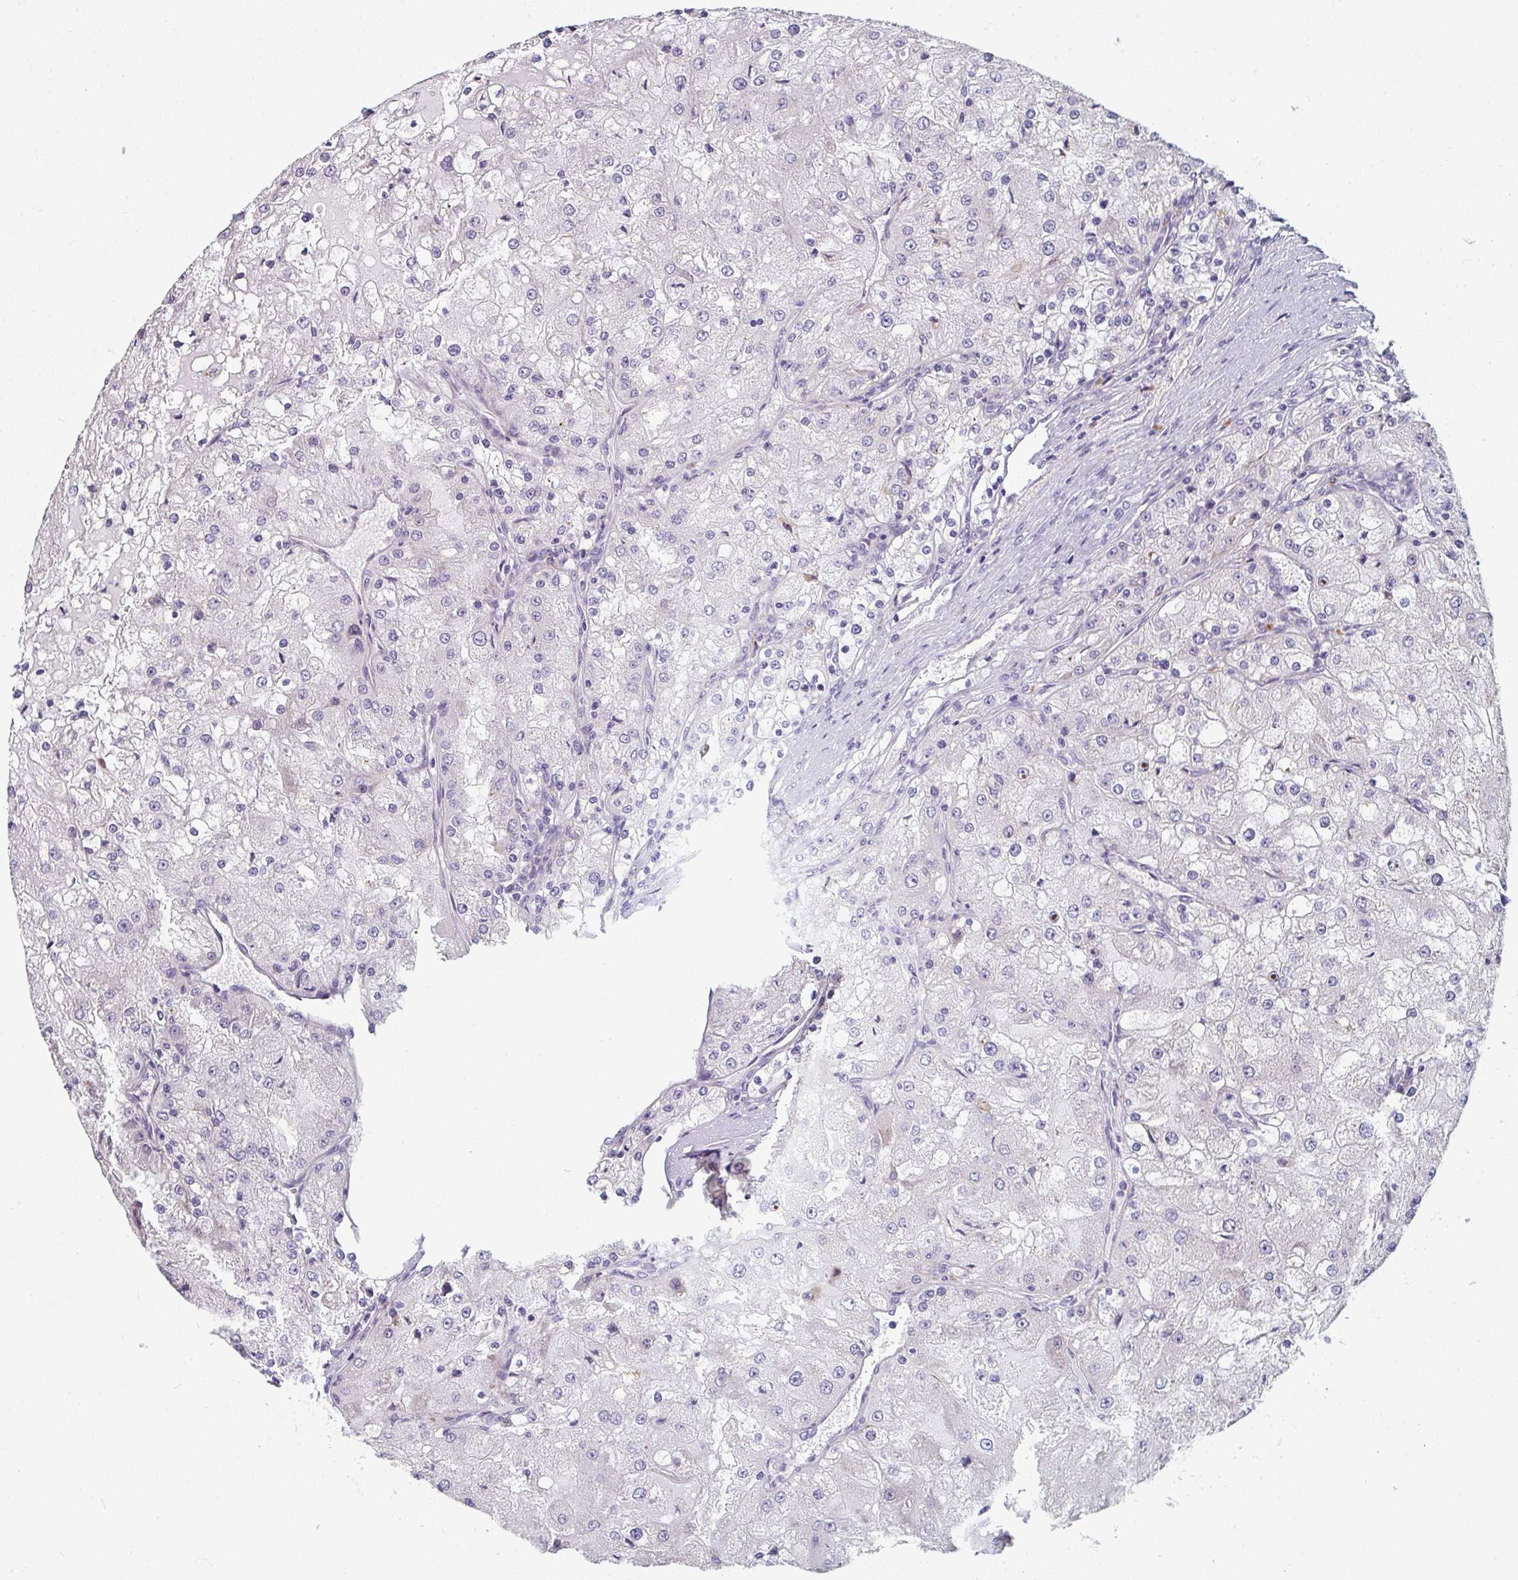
{"staining": {"intensity": "negative", "quantity": "none", "location": "none"}, "tissue": "renal cancer", "cell_type": "Tumor cells", "image_type": "cancer", "snomed": [{"axis": "morphology", "description": "Adenocarcinoma, NOS"}, {"axis": "topography", "description": "Kidney"}], "caption": "An IHC micrograph of renal cancer (adenocarcinoma) is shown. There is no staining in tumor cells of renal cancer (adenocarcinoma).", "gene": "EIF1AD", "patient": {"sex": "female", "age": 74}}